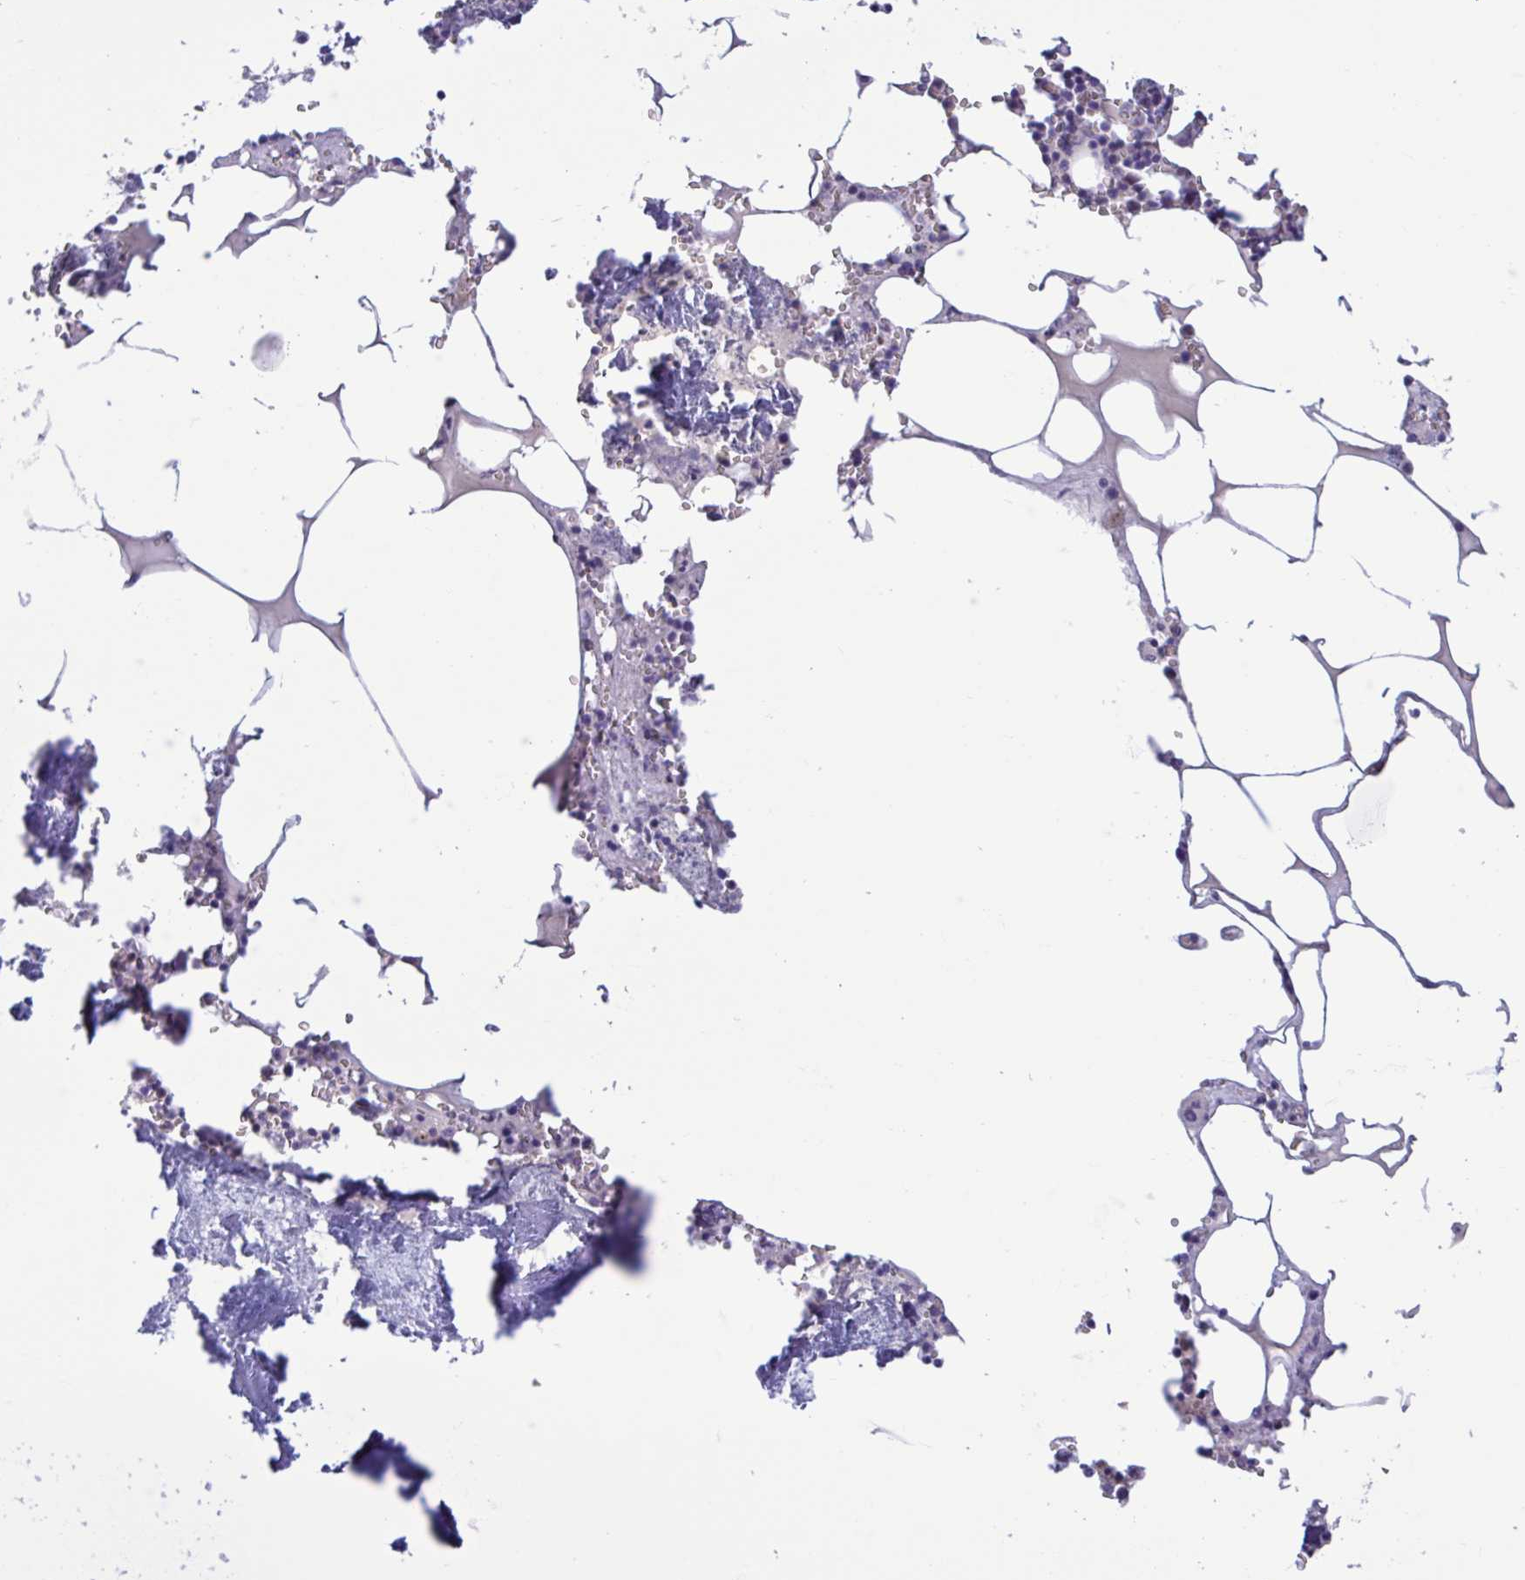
{"staining": {"intensity": "moderate", "quantity": "<25%", "location": "nuclear"}, "tissue": "bone marrow", "cell_type": "Hematopoietic cells", "image_type": "normal", "snomed": [{"axis": "morphology", "description": "Normal tissue, NOS"}, {"axis": "topography", "description": "Bone marrow"}], "caption": "This is a photomicrograph of immunohistochemistry staining of benign bone marrow, which shows moderate positivity in the nuclear of hematopoietic cells.", "gene": "RBL1", "patient": {"sex": "male", "age": 54}}